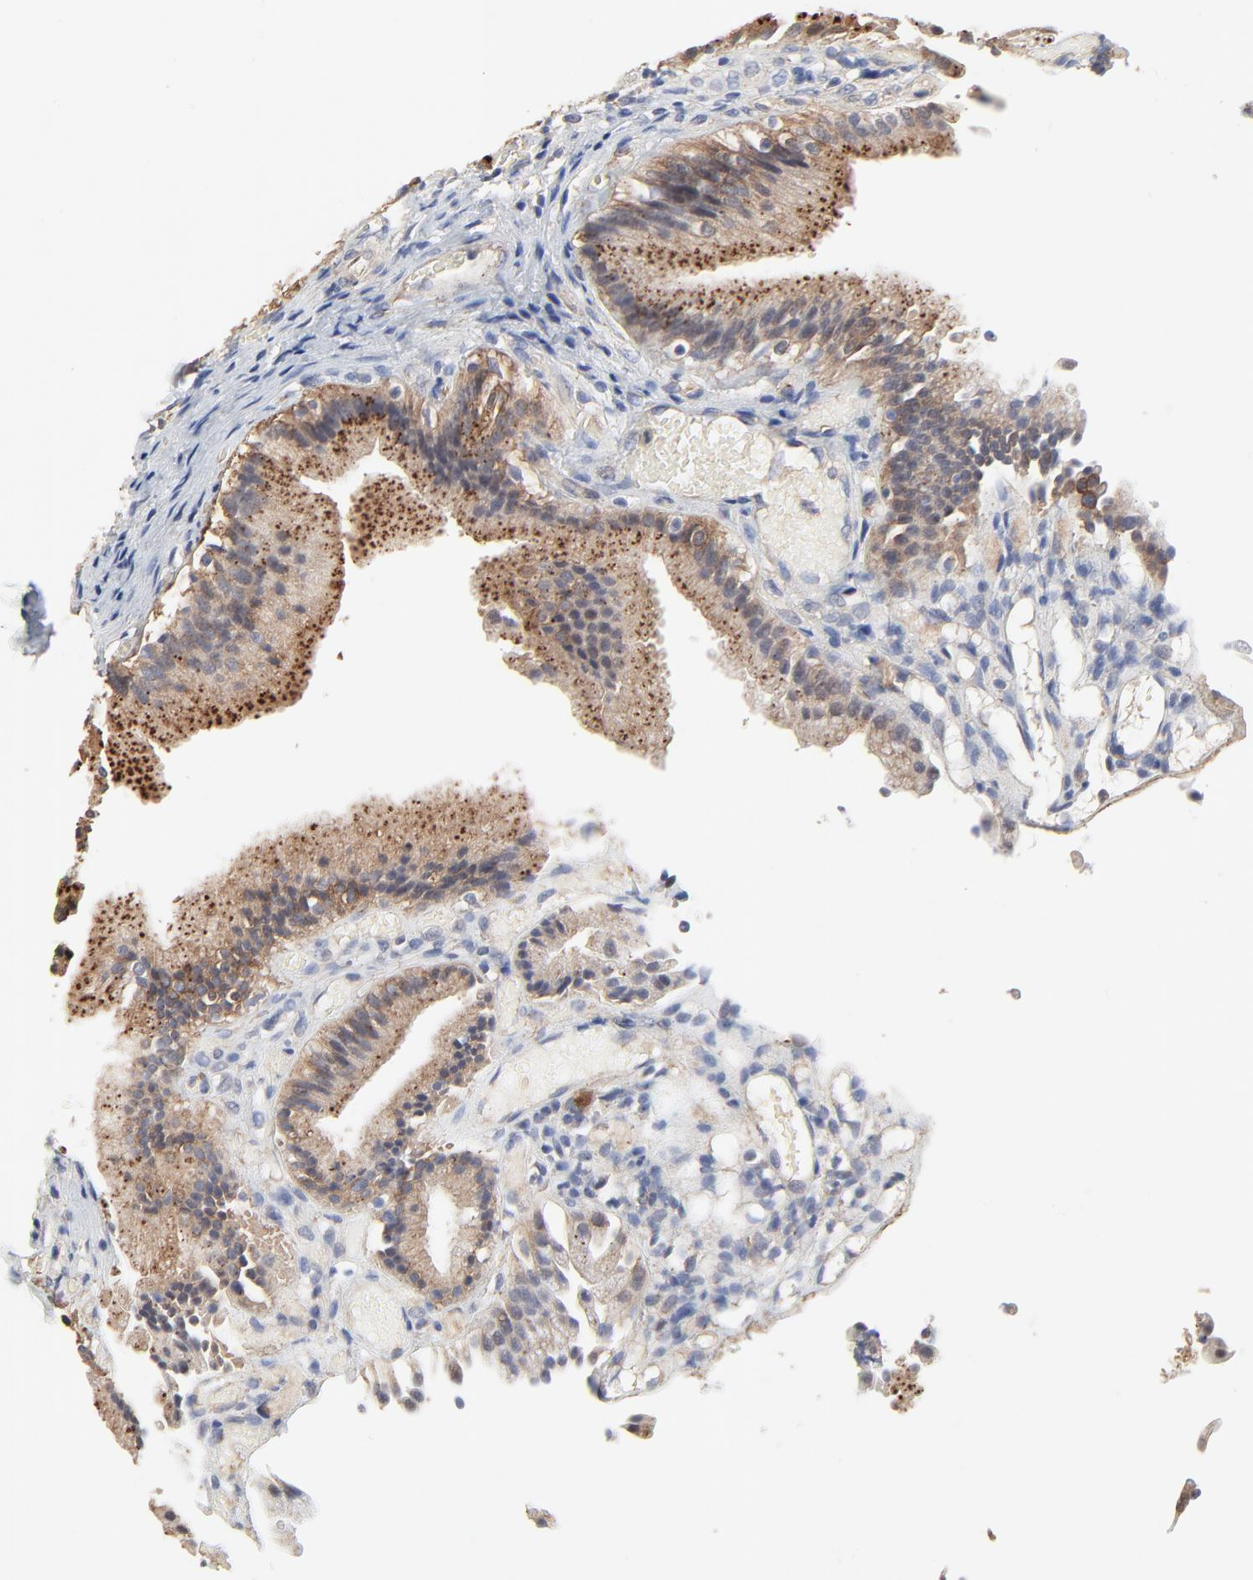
{"staining": {"intensity": "strong", "quantity": ">75%", "location": "cytoplasmic/membranous"}, "tissue": "gallbladder", "cell_type": "Glandular cells", "image_type": "normal", "snomed": [{"axis": "morphology", "description": "Normal tissue, NOS"}, {"axis": "topography", "description": "Gallbladder"}], "caption": "High-power microscopy captured an IHC photomicrograph of unremarkable gallbladder, revealing strong cytoplasmic/membranous expression in about >75% of glandular cells.", "gene": "NXF3", "patient": {"sex": "male", "age": 65}}